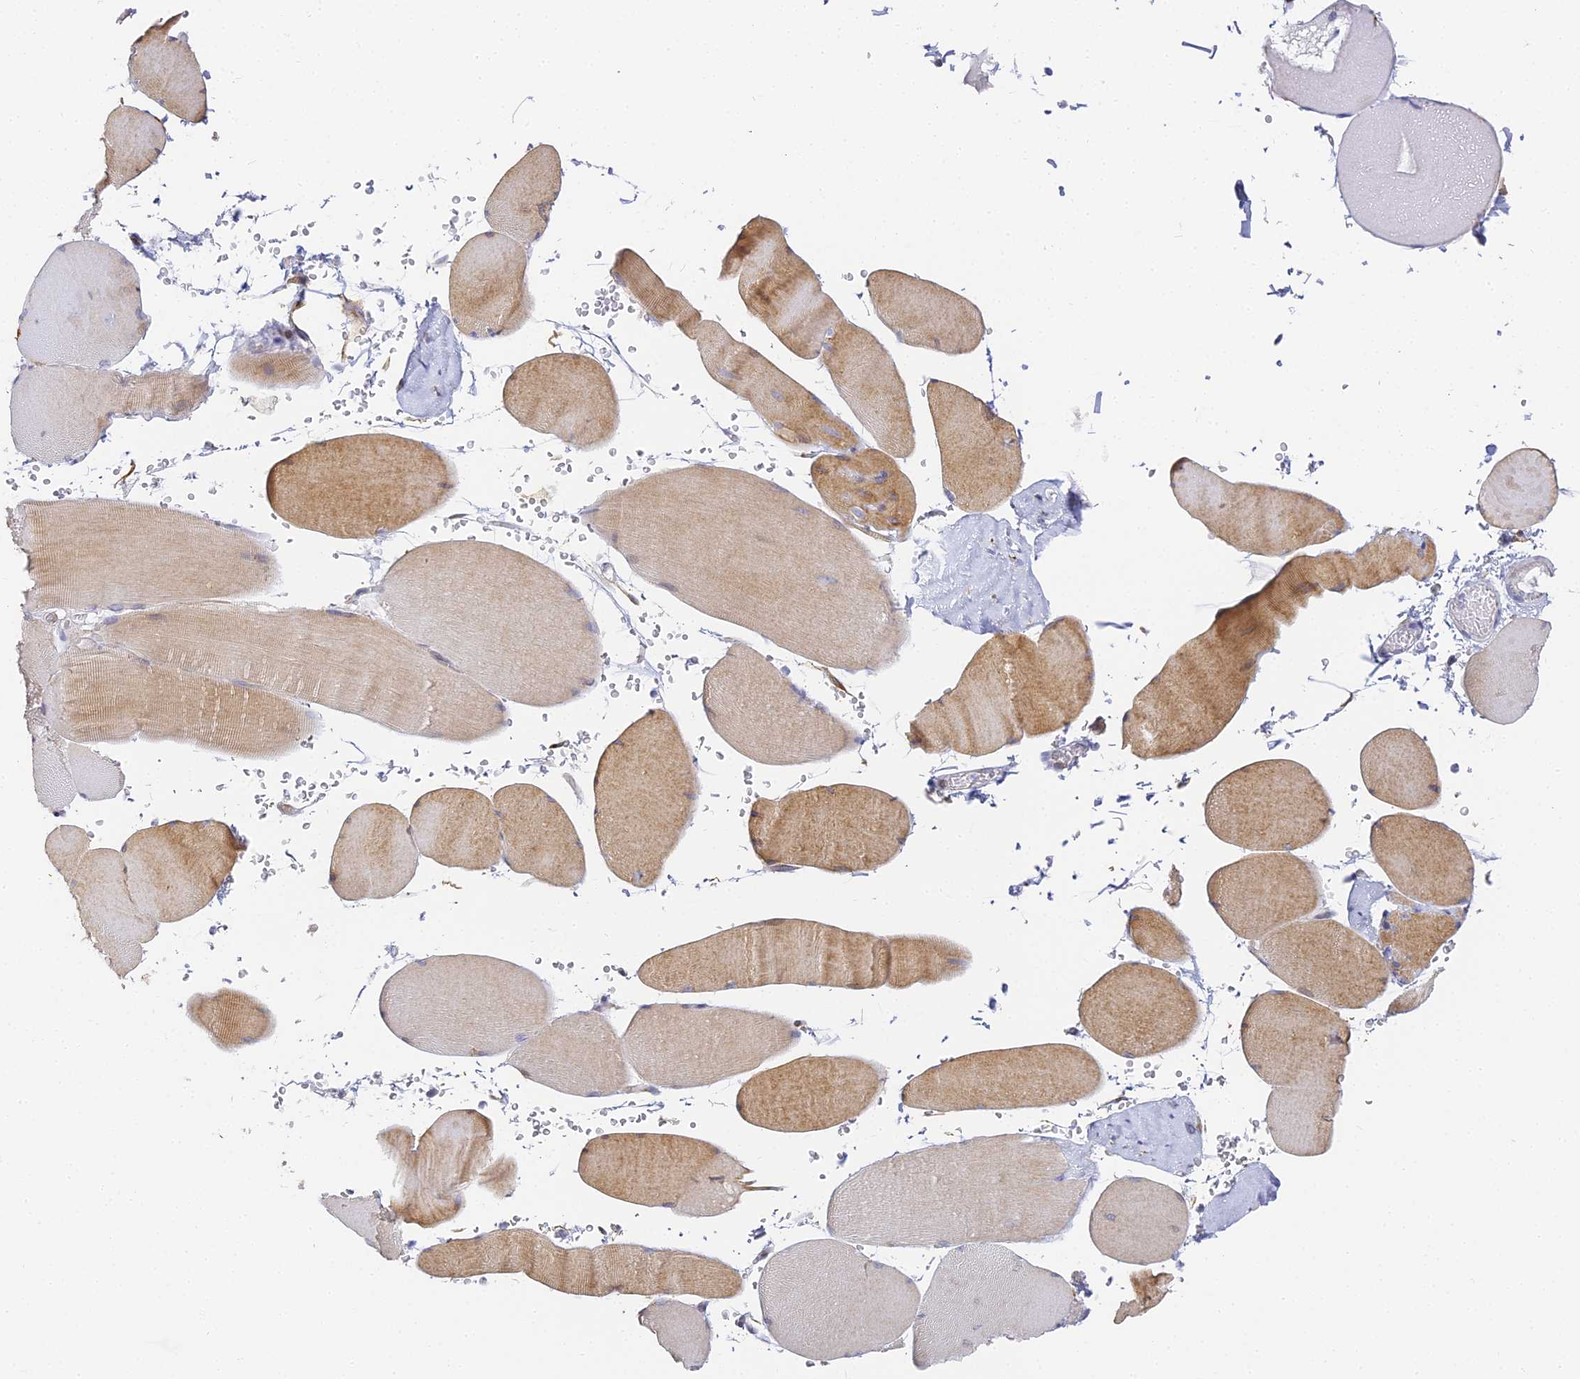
{"staining": {"intensity": "moderate", "quantity": "25%-75%", "location": "cytoplasmic/membranous"}, "tissue": "skeletal muscle", "cell_type": "Myocytes", "image_type": "normal", "snomed": [{"axis": "morphology", "description": "Normal tissue, NOS"}, {"axis": "topography", "description": "Skeletal muscle"}, {"axis": "topography", "description": "Head-Neck"}], "caption": "Skeletal muscle stained with immunohistochemistry (IHC) demonstrates moderate cytoplasmic/membranous staining in approximately 25%-75% of myocytes.", "gene": "GJA1", "patient": {"sex": "male", "age": 66}}